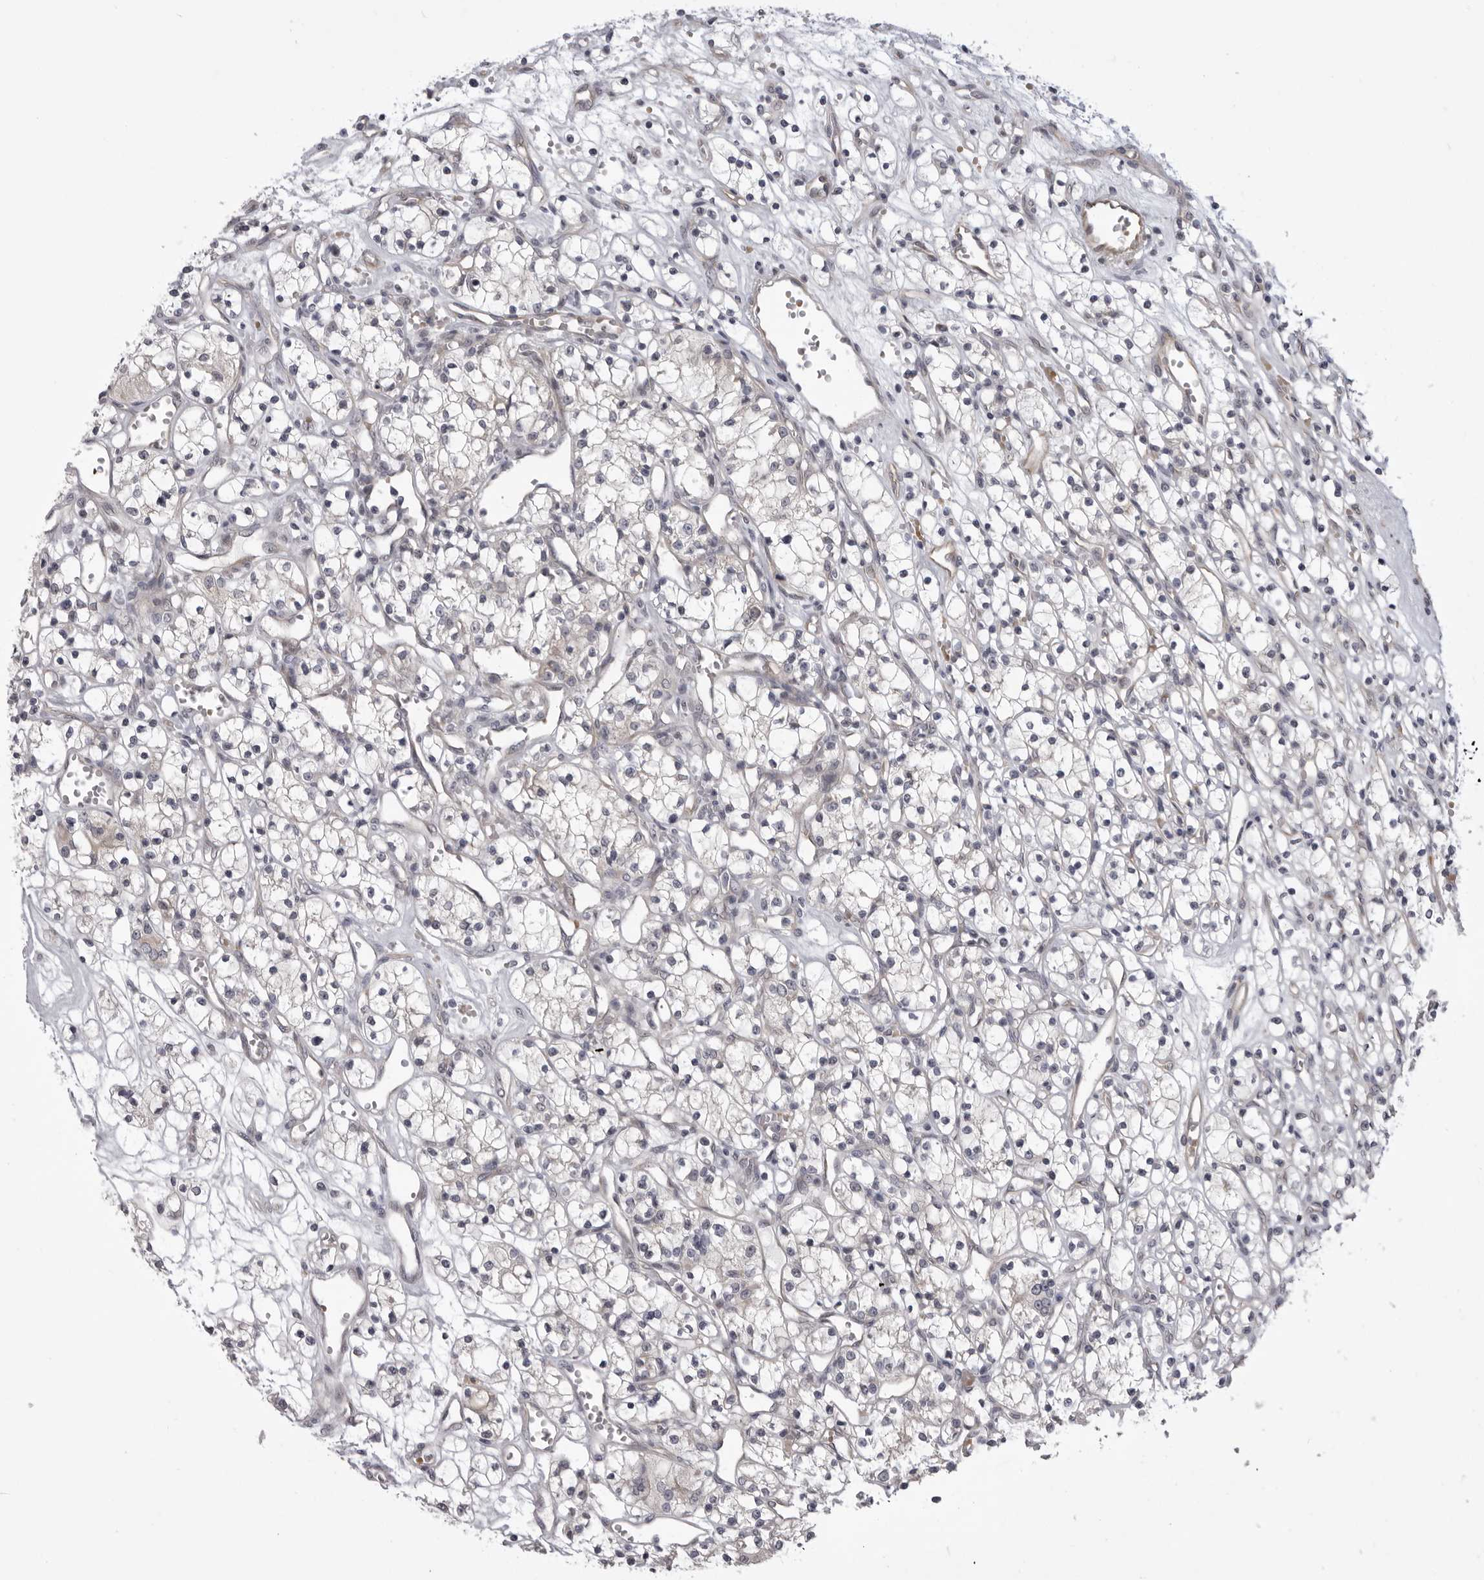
{"staining": {"intensity": "negative", "quantity": "none", "location": "none"}, "tissue": "renal cancer", "cell_type": "Tumor cells", "image_type": "cancer", "snomed": [{"axis": "morphology", "description": "Adenocarcinoma, NOS"}, {"axis": "topography", "description": "Kidney"}], "caption": "The photomicrograph shows no significant staining in tumor cells of renal cancer (adenocarcinoma).", "gene": "EPHA10", "patient": {"sex": "female", "age": 59}}